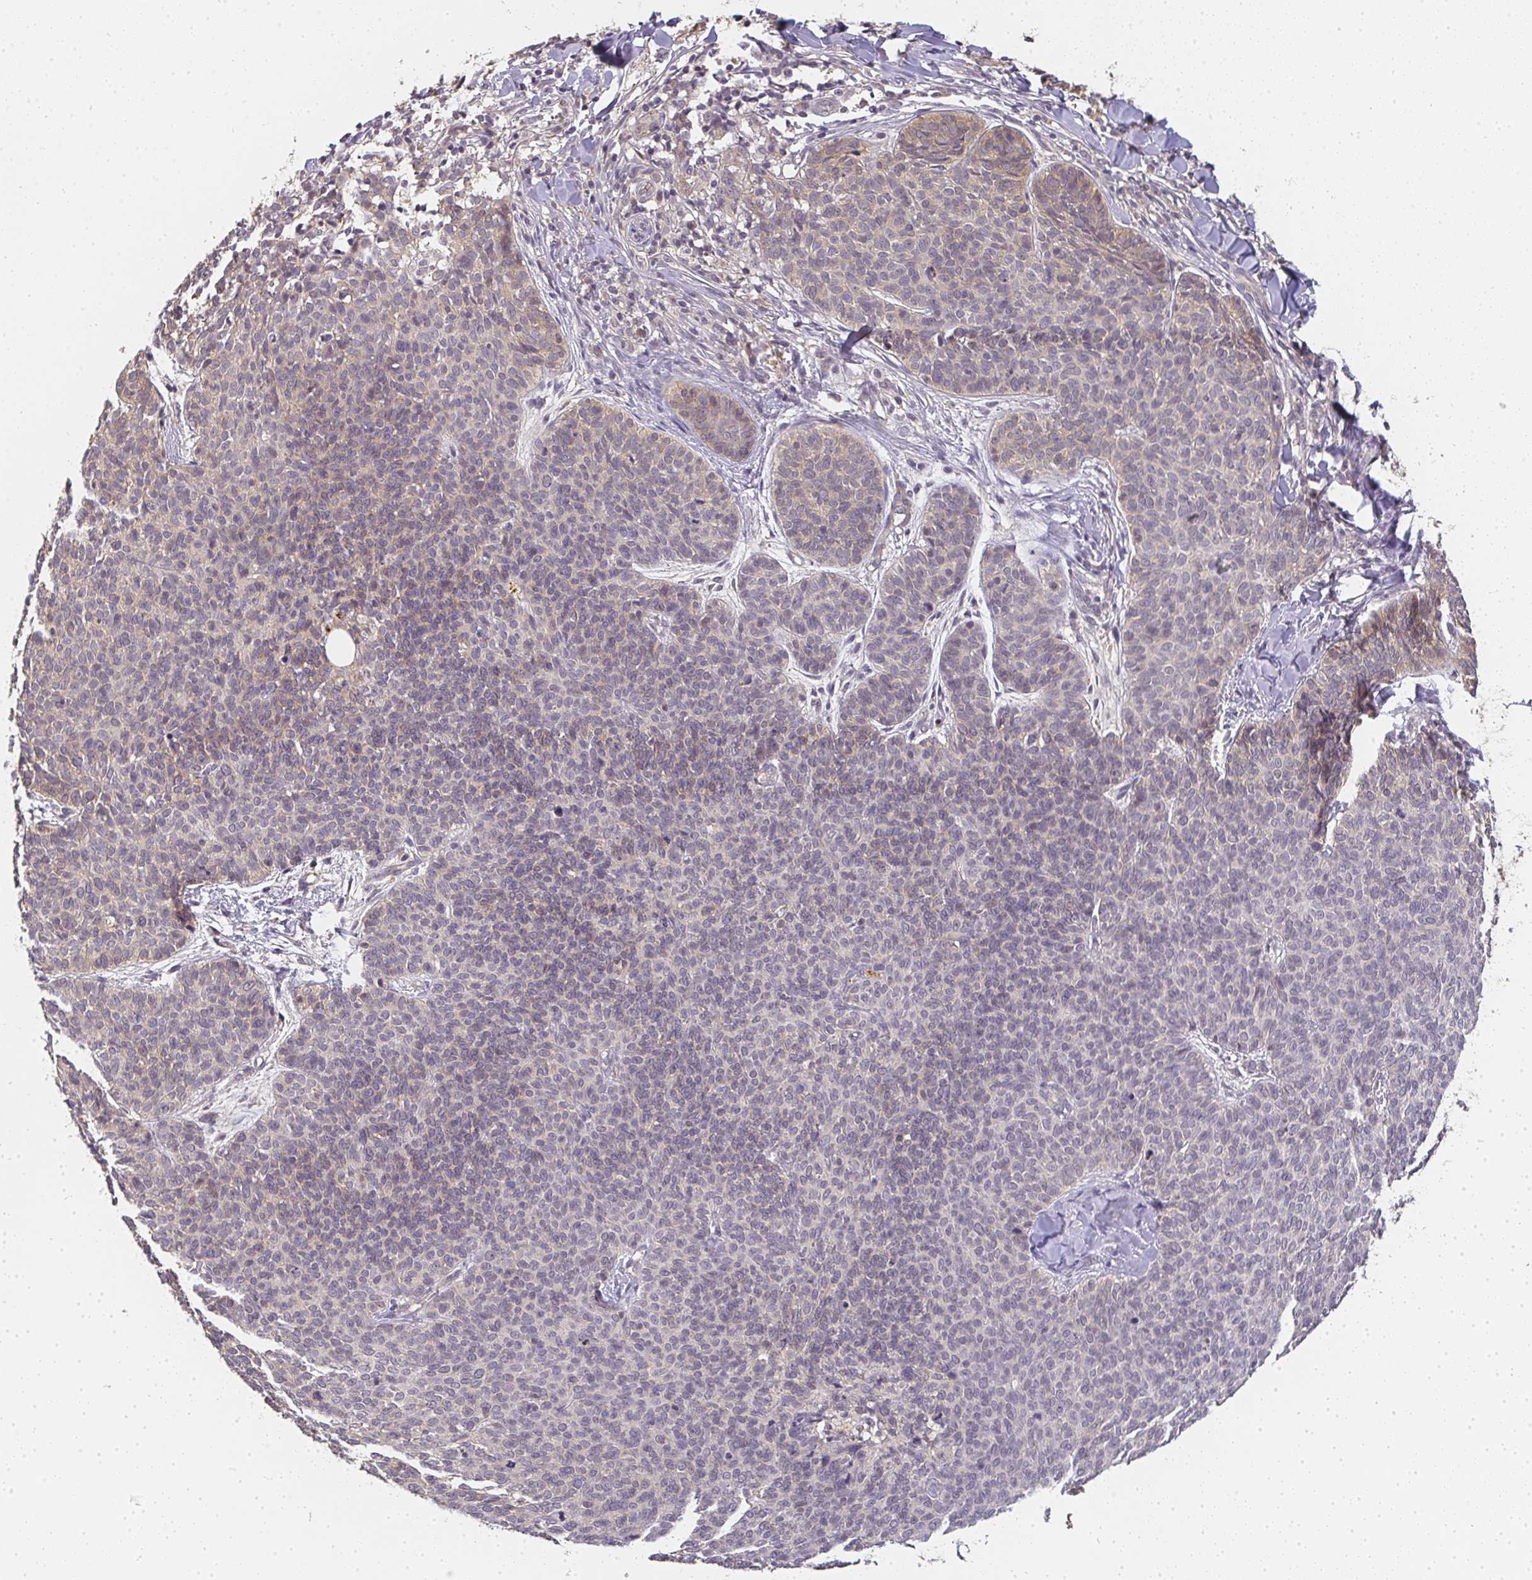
{"staining": {"intensity": "negative", "quantity": "none", "location": "none"}, "tissue": "skin cancer", "cell_type": "Tumor cells", "image_type": "cancer", "snomed": [{"axis": "morphology", "description": "Basal cell carcinoma"}, {"axis": "topography", "description": "Skin"}, {"axis": "topography", "description": "Skin of face"}], "caption": "High power microscopy micrograph of an IHC histopathology image of skin basal cell carcinoma, revealing no significant expression in tumor cells.", "gene": "SLC35B3", "patient": {"sex": "male", "age": 56}}